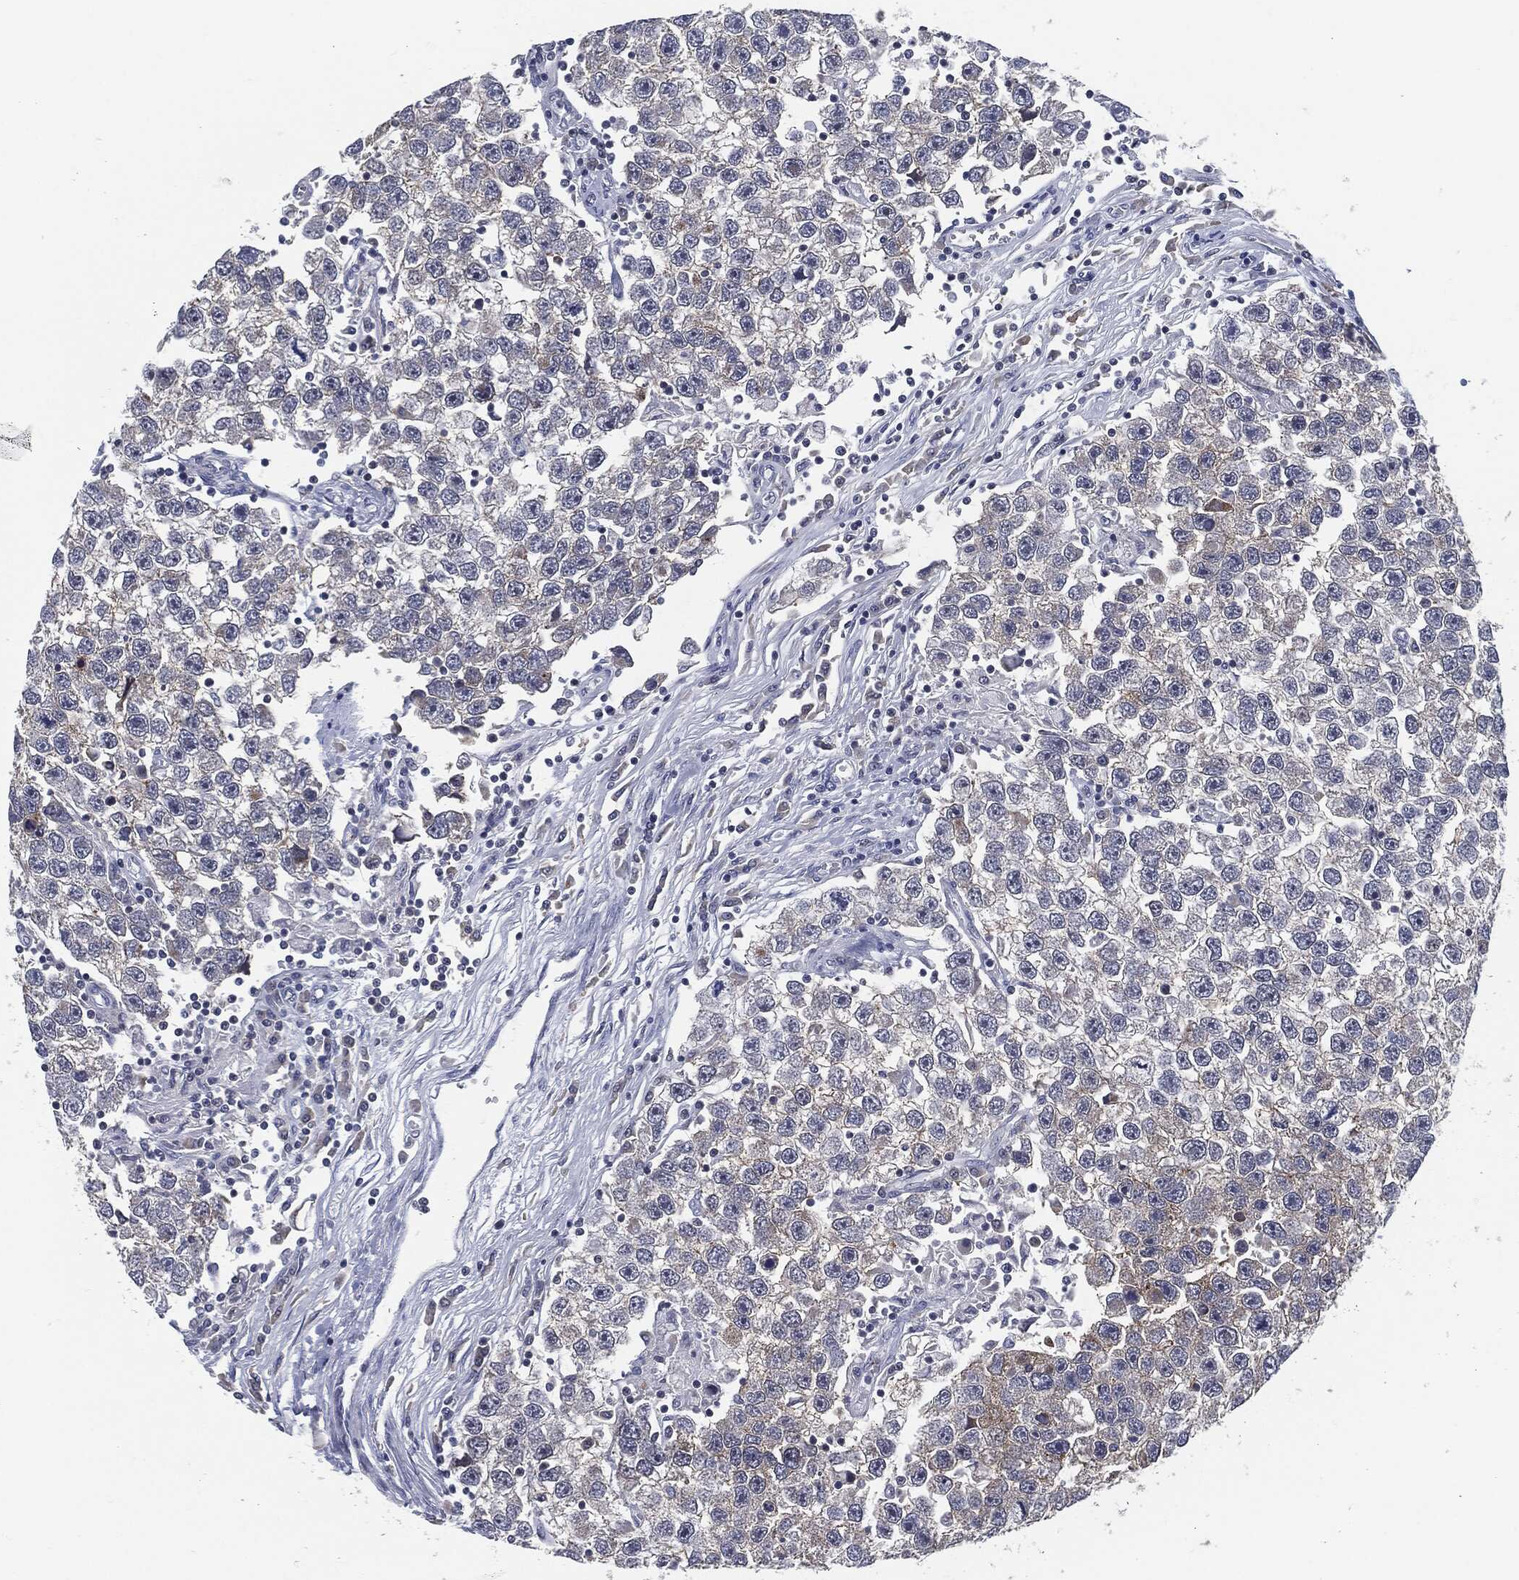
{"staining": {"intensity": "negative", "quantity": "none", "location": "none"}, "tissue": "testis cancer", "cell_type": "Tumor cells", "image_type": "cancer", "snomed": [{"axis": "morphology", "description": "Seminoma, NOS"}, {"axis": "topography", "description": "Testis"}], "caption": "High magnification brightfield microscopy of testis seminoma stained with DAB (brown) and counterstained with hematoxylin (blue): tumor cells show no significant staining.", "gene": "PROM1", "patient": {"sex": "male", "age": 26}}